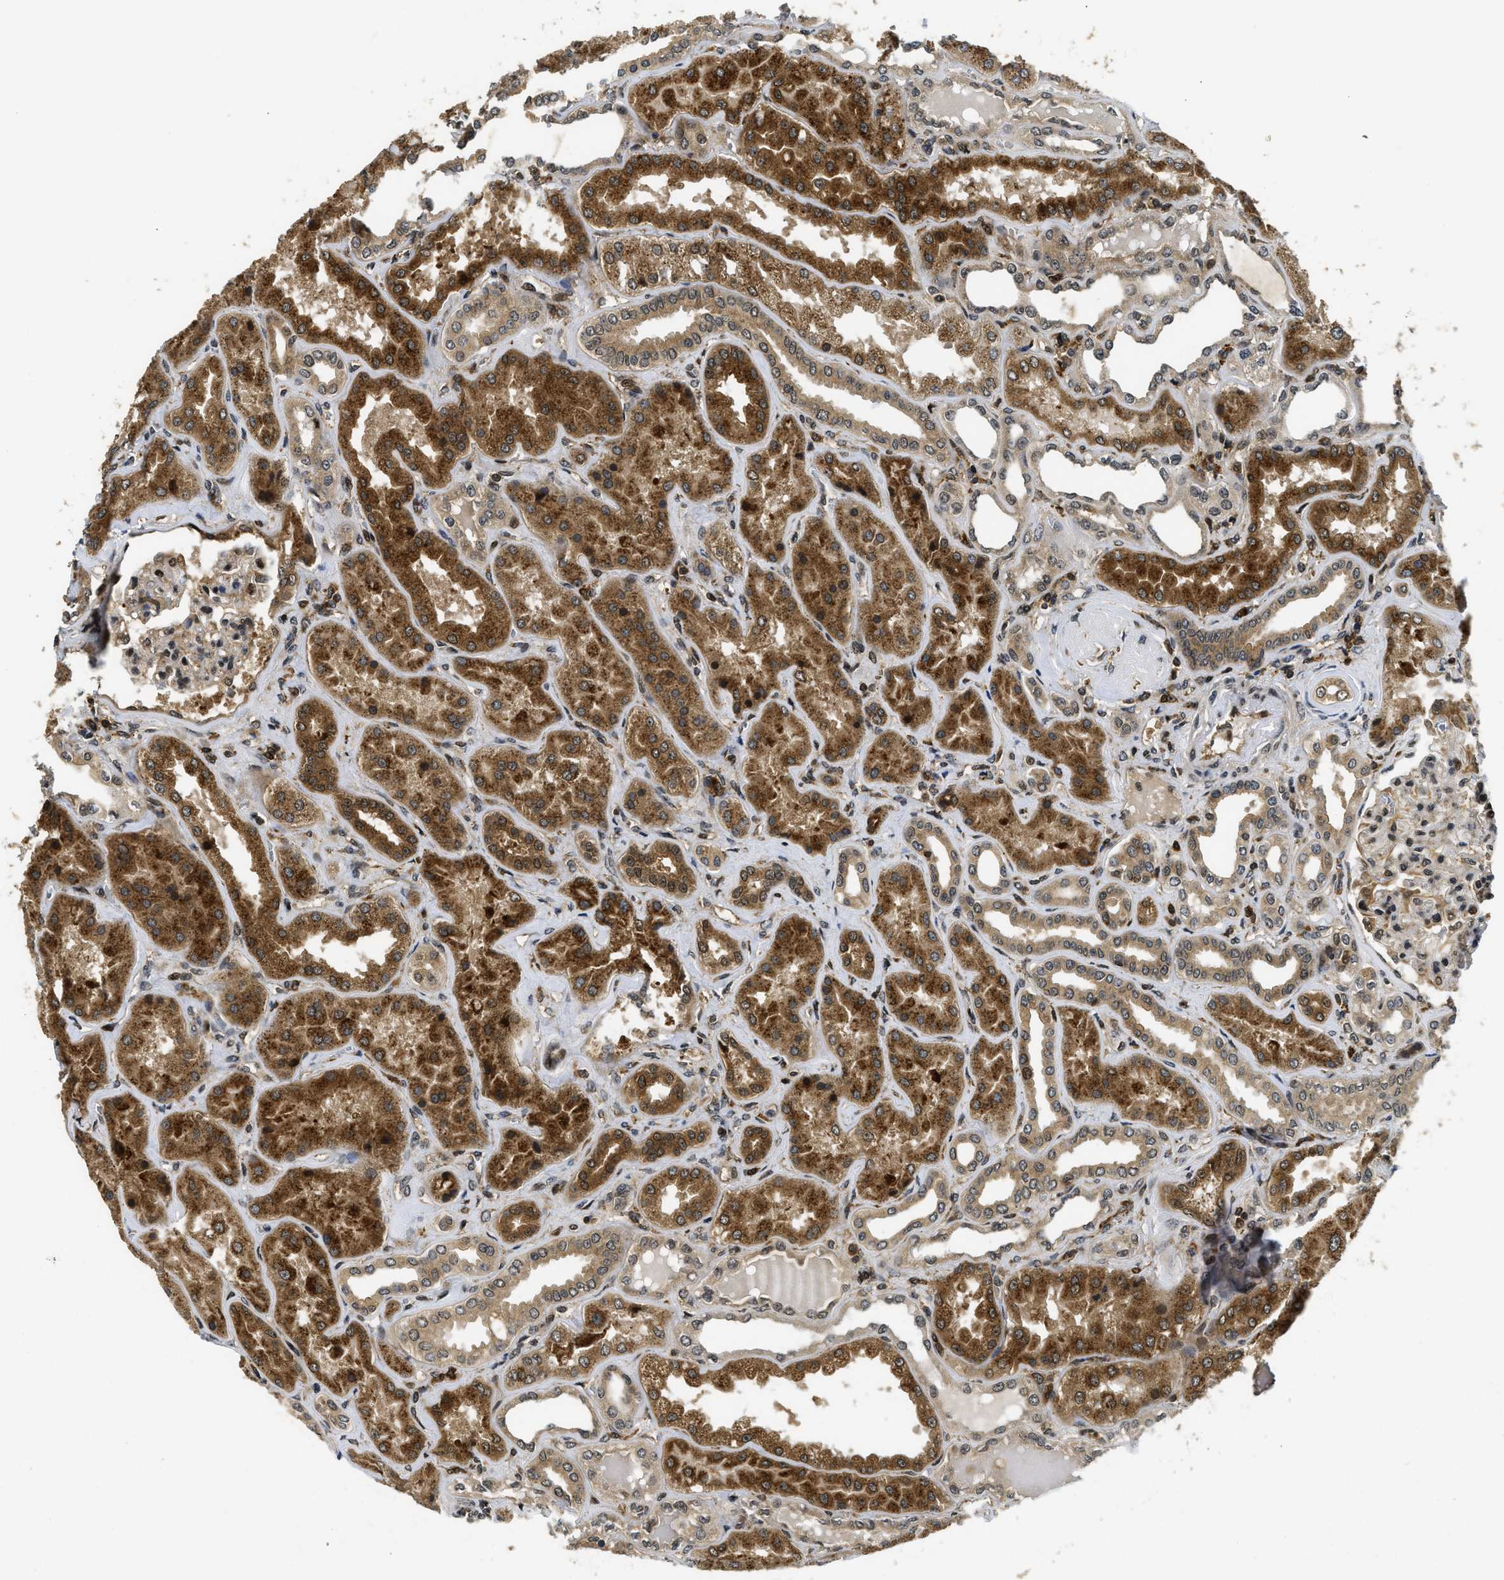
{"staining": {"intensity": "strong", "quantity": ">75%", "location": "nuclear"}, "tissue": "kidney", "cell_type": "Cells in glomeruli", "image_type": "normal", "snomed": [{"axis": "morphology", "description": "Normal tissue, NOS"}, {"axis": "topography", "description": "Kidney"}], "caption": "About >75% of cells in glomeruli in benign kidney reveal strong nuclear protein staining as visualized by brown immunohistochemical staining.", "gene": "ADSL", "patient": {"sex": "female", "age": 56}}